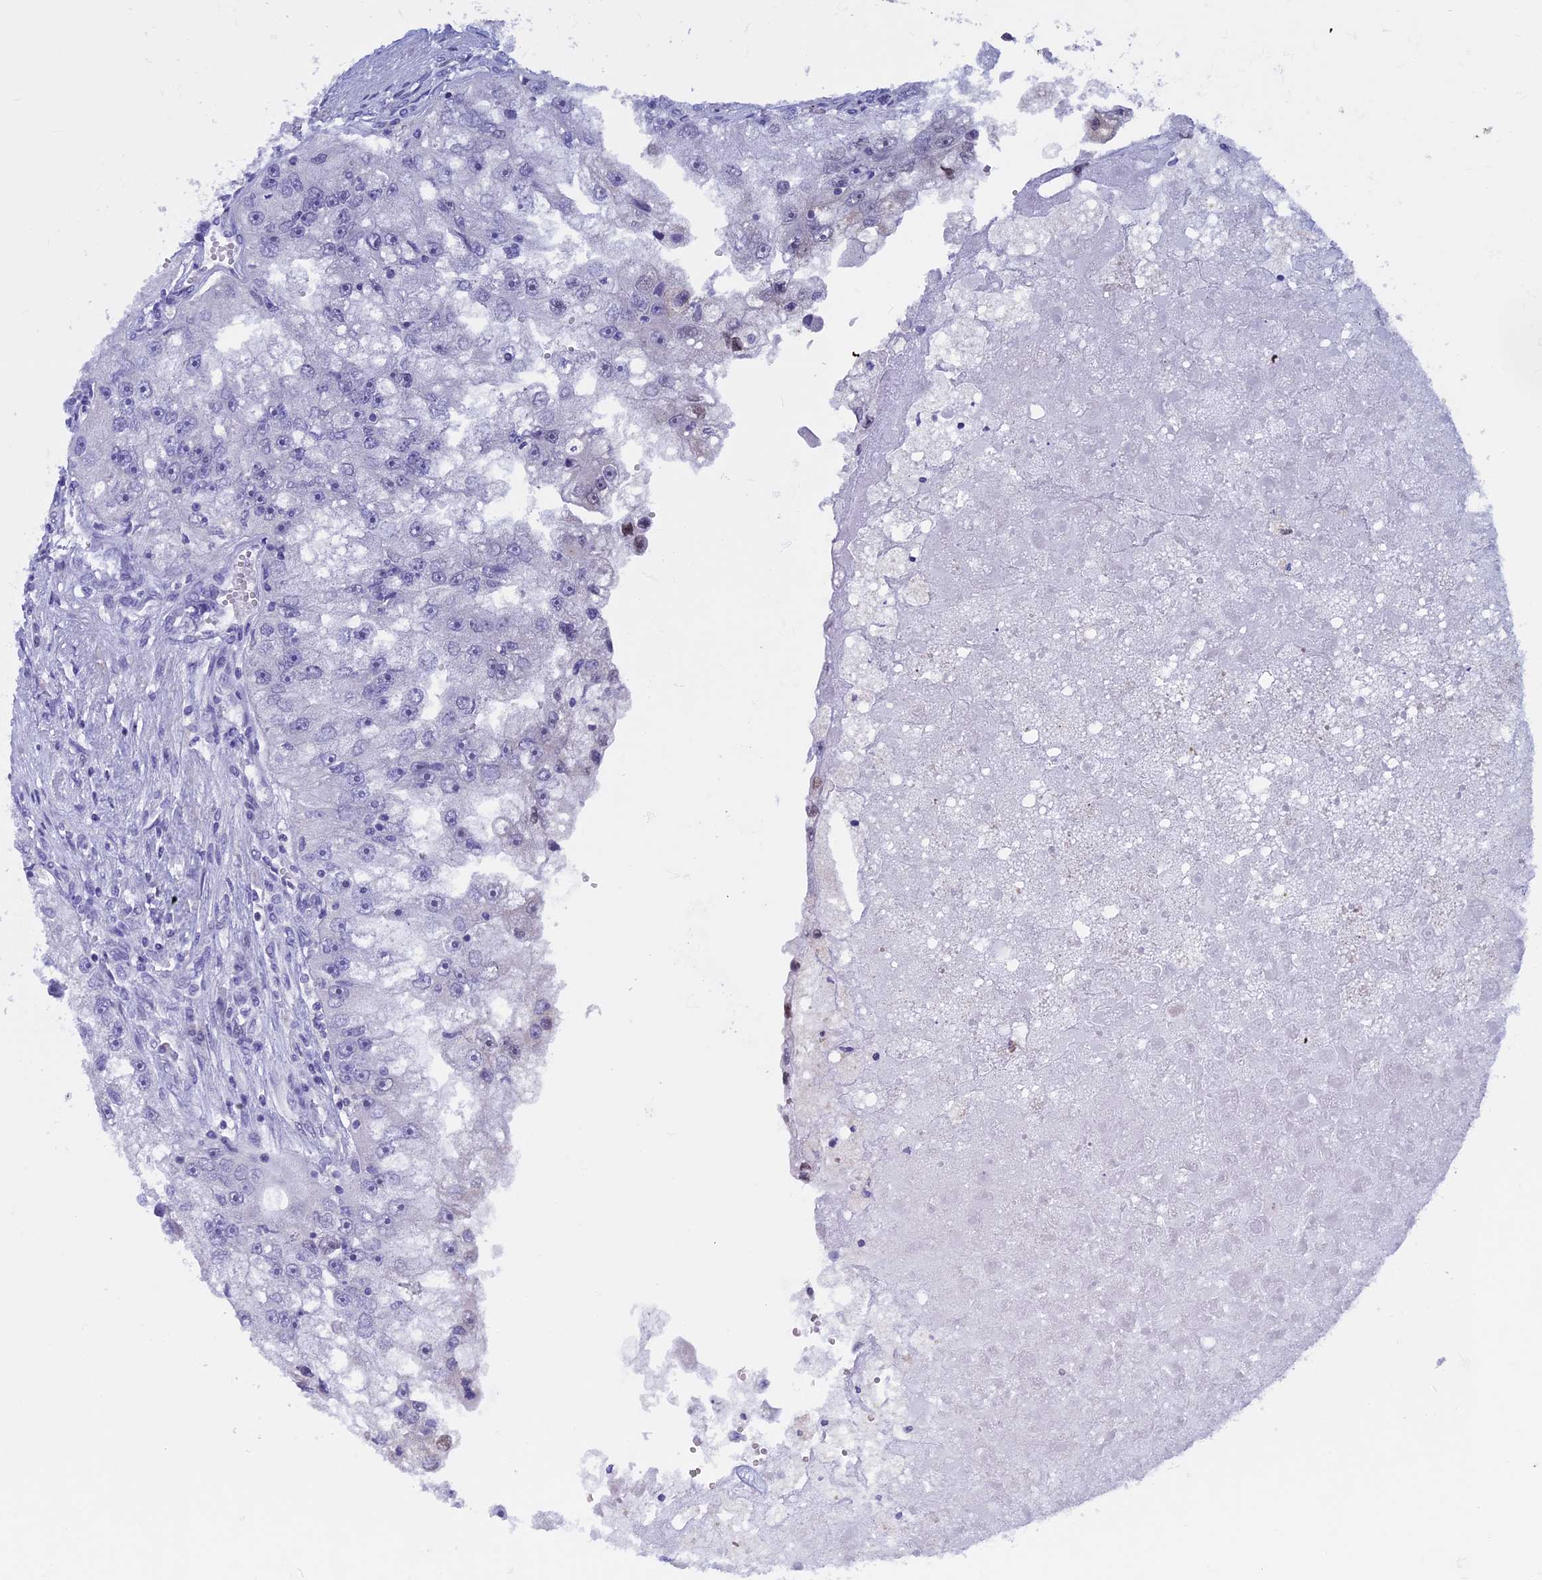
{"staining": {"intensity": "negative", "quantity": "none", "location": "none"}, "tissue": "renal cancer", "cell_type": "Tumor cells", "image_type": "cancer", "snomed": [{"axis": "morphology", "description": "Adenocarcinoma, NOS"}, {"axis": "topography", "description": "Kidney"}], "caption": "Adenocarcinoma (renal) was stained to show a protein in brown. There is no significant staining in tumor cells. (Immunohistochemistry, brightfield microscopy, high magnification).", "gene": "ACSS1", "patient": {"sex": "male", "age": 63}}